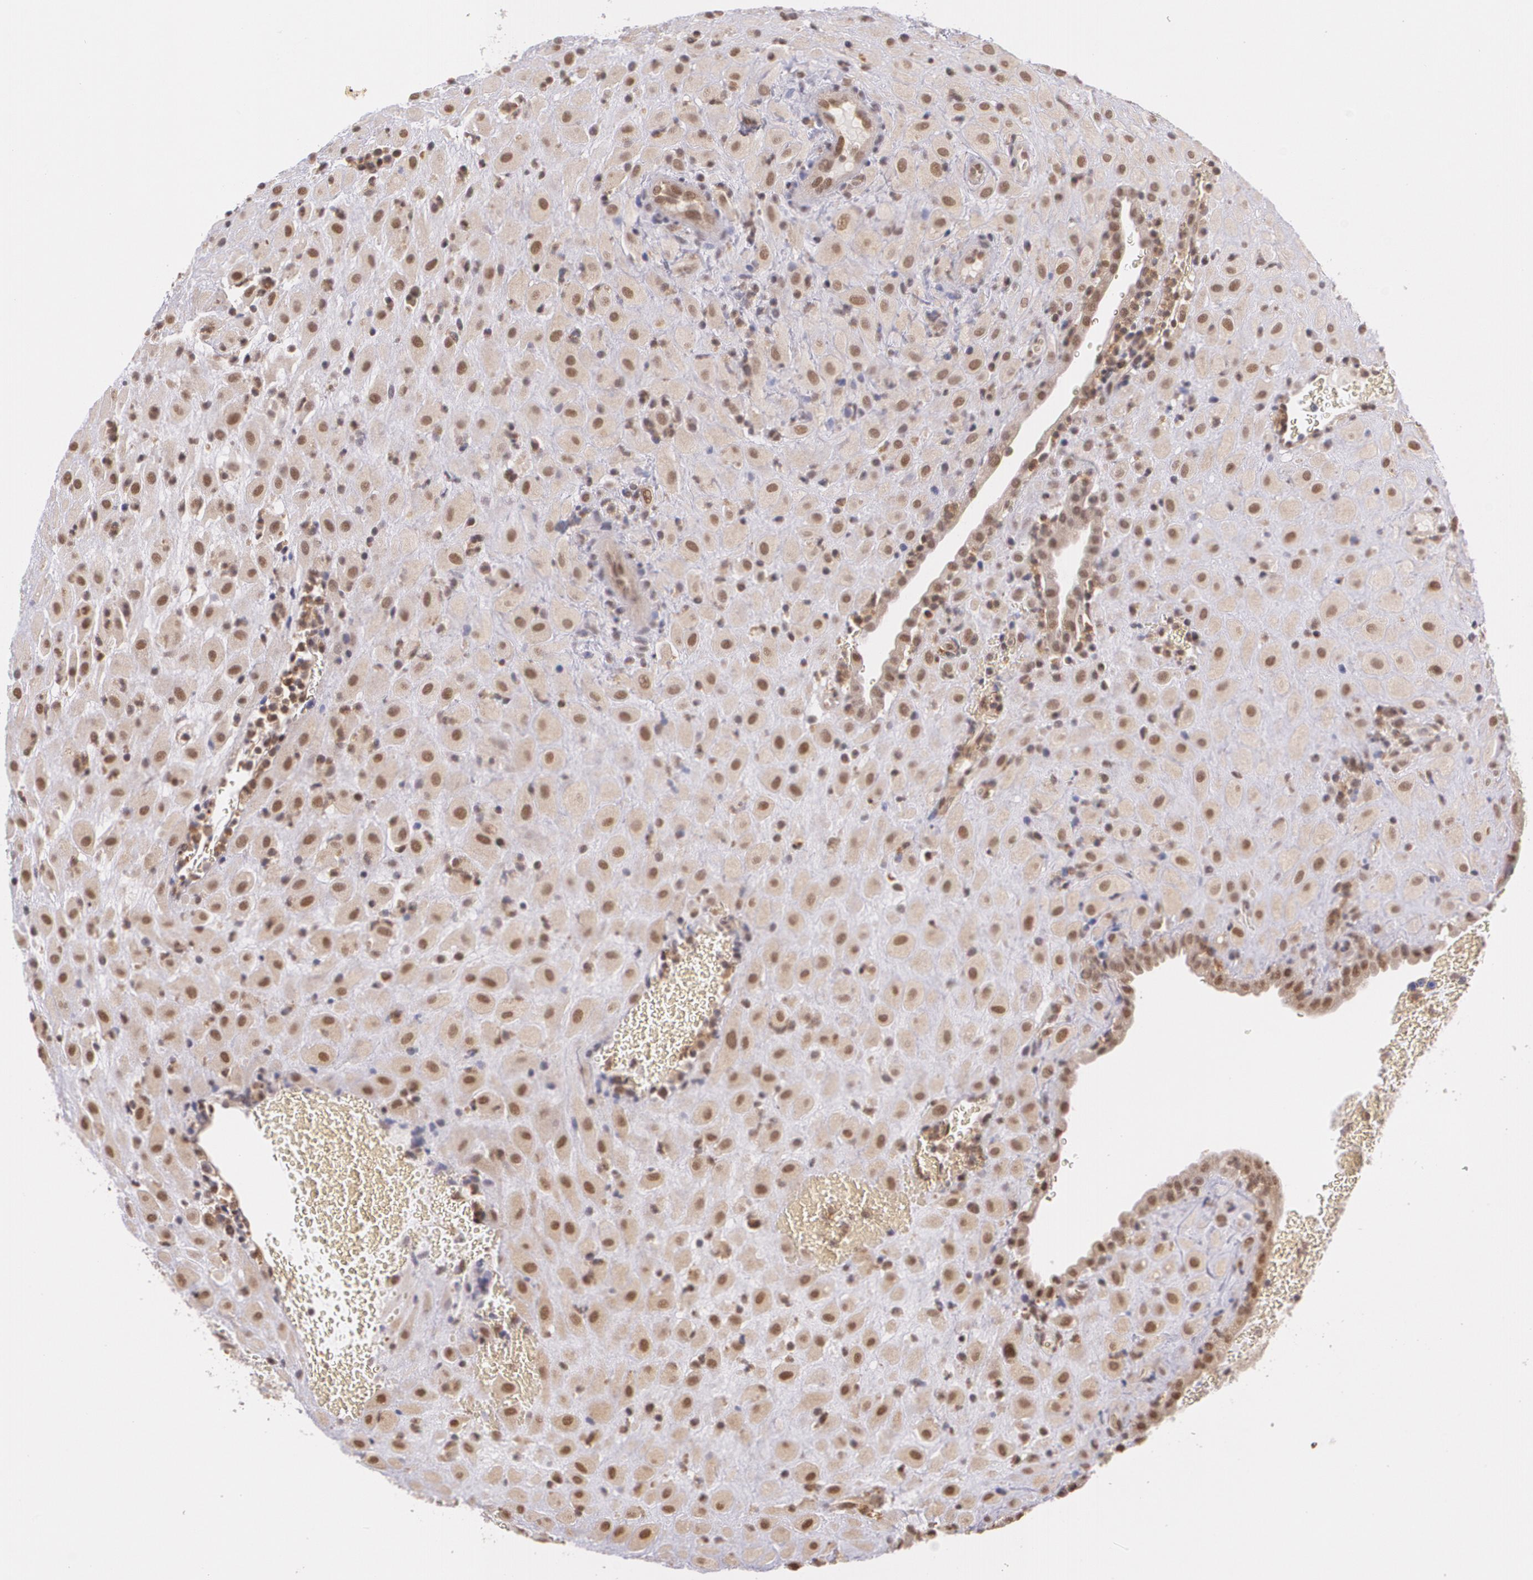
{"staining": {"intensity": "moderate", "quantity": ">75%", "location": "cytoplasmic/membranous,nuclear"}, "tissue": "placenta", "cell_type": "Decidual cells", "image_type": "normal", "snomed": [{"axis": "morphology", "description": "Normal tissue, NOS"}, {"axis": "topography", "description": "Placenta"}], "caption": "Protein staining of benign placenta demonstrates moderate cytoplasmic/membranous,nuclear positivity in about >75% of decidual cells.", "gene": "CUL2", "patient": {"sex": "female", "age": 19}}